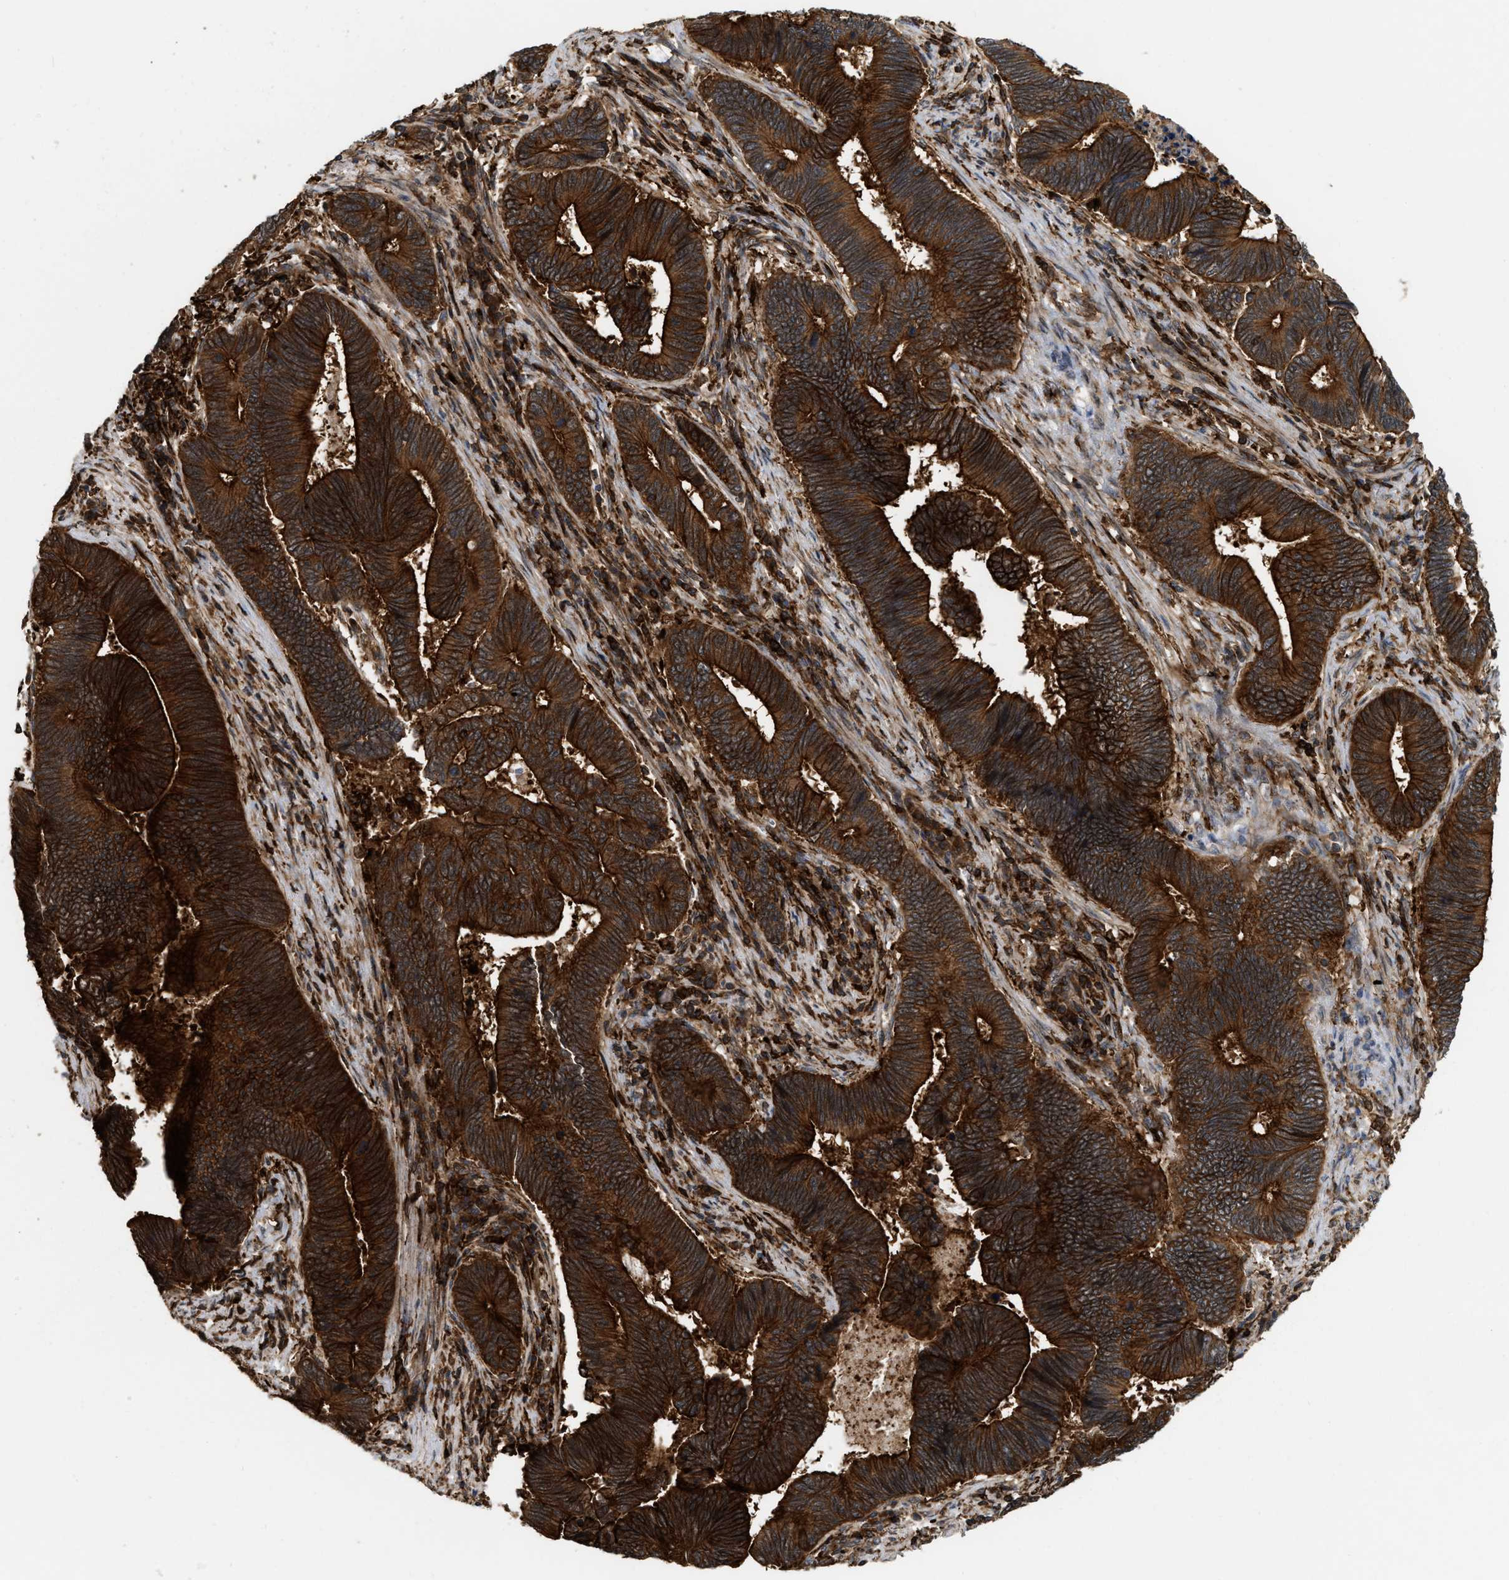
{"staining": {"intensity": "strong", "quantity": ">75%", "location": "cytoplasmic/membranous"}, "tissue": "pancreatic cancer", "cell_type": "Tumor cells", "image_type": "cancer", "snomed": [{"axis": "morphology", "description": "Adenocarcinoma, NOS"}, {"axis": "topography", "description": "Pancreas"}], "caption": "Immunohistochemical staining of pancreatic cancer (adenocarcinoma) shows high levels of strong cytoplasmic/membranous positivity in about >75% of tumor cells.", "gene": "IQCE", "patient": {"sex": "female", "age": 70}}